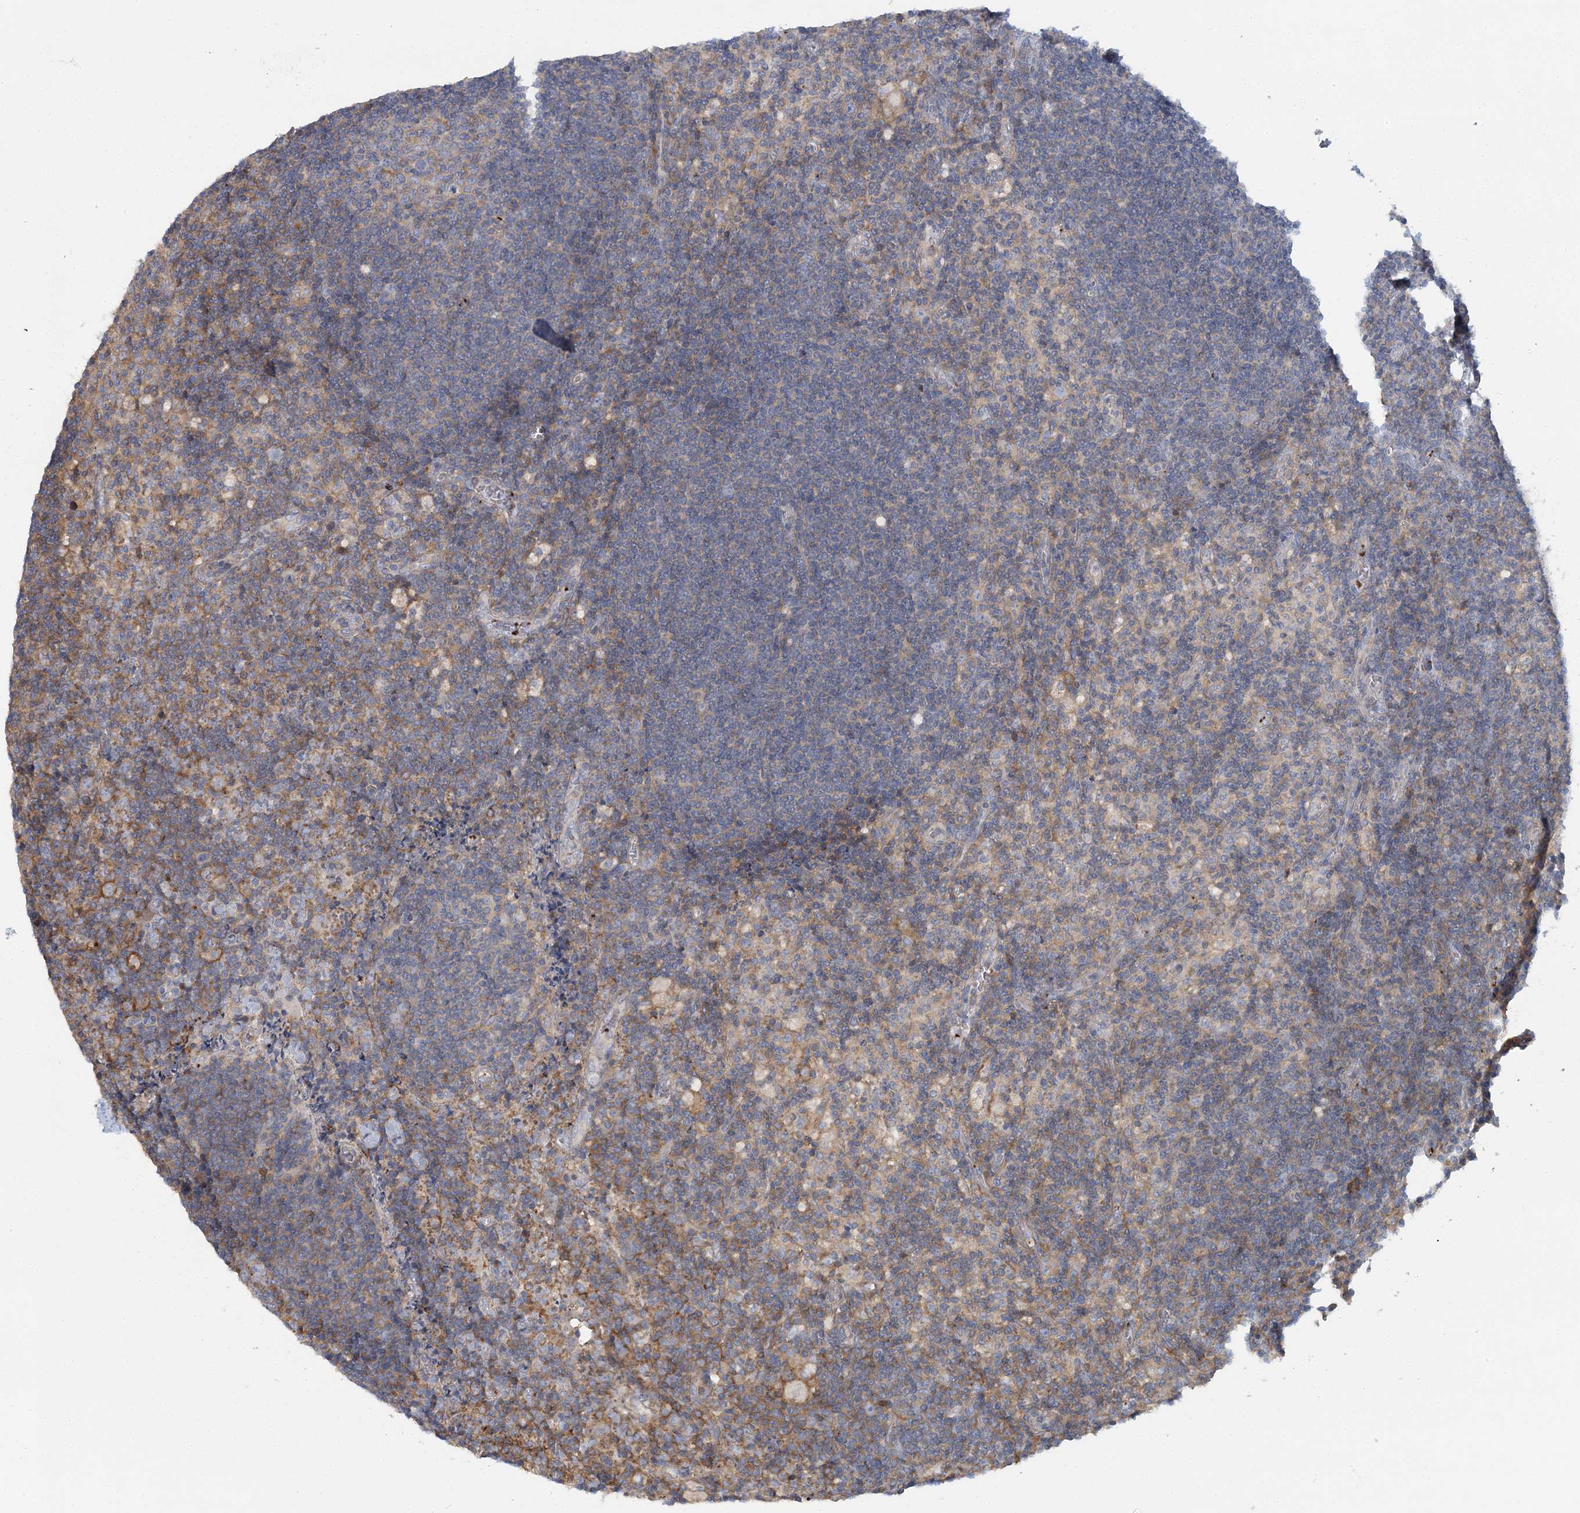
{"staining": {"intensity": "weak", "quantity": "<25%", "location": "cytoplasmic/membranous"}, "tissue": "lymph node", "cell_type": "Germinal center cells", "image_type": "normal", "snomed": [{"axis": "morphology", "description": "Normal tissue, NOS"}, {"axis": "topography", "description": "Lymph node"}], "caption": "Image shows no significant protein staining in germinal center cells of unremarkable lymph node. Nuclei are stained in blue.", "gene": "CUEDC2", "patient": {"sex": "male", "age": 69}}